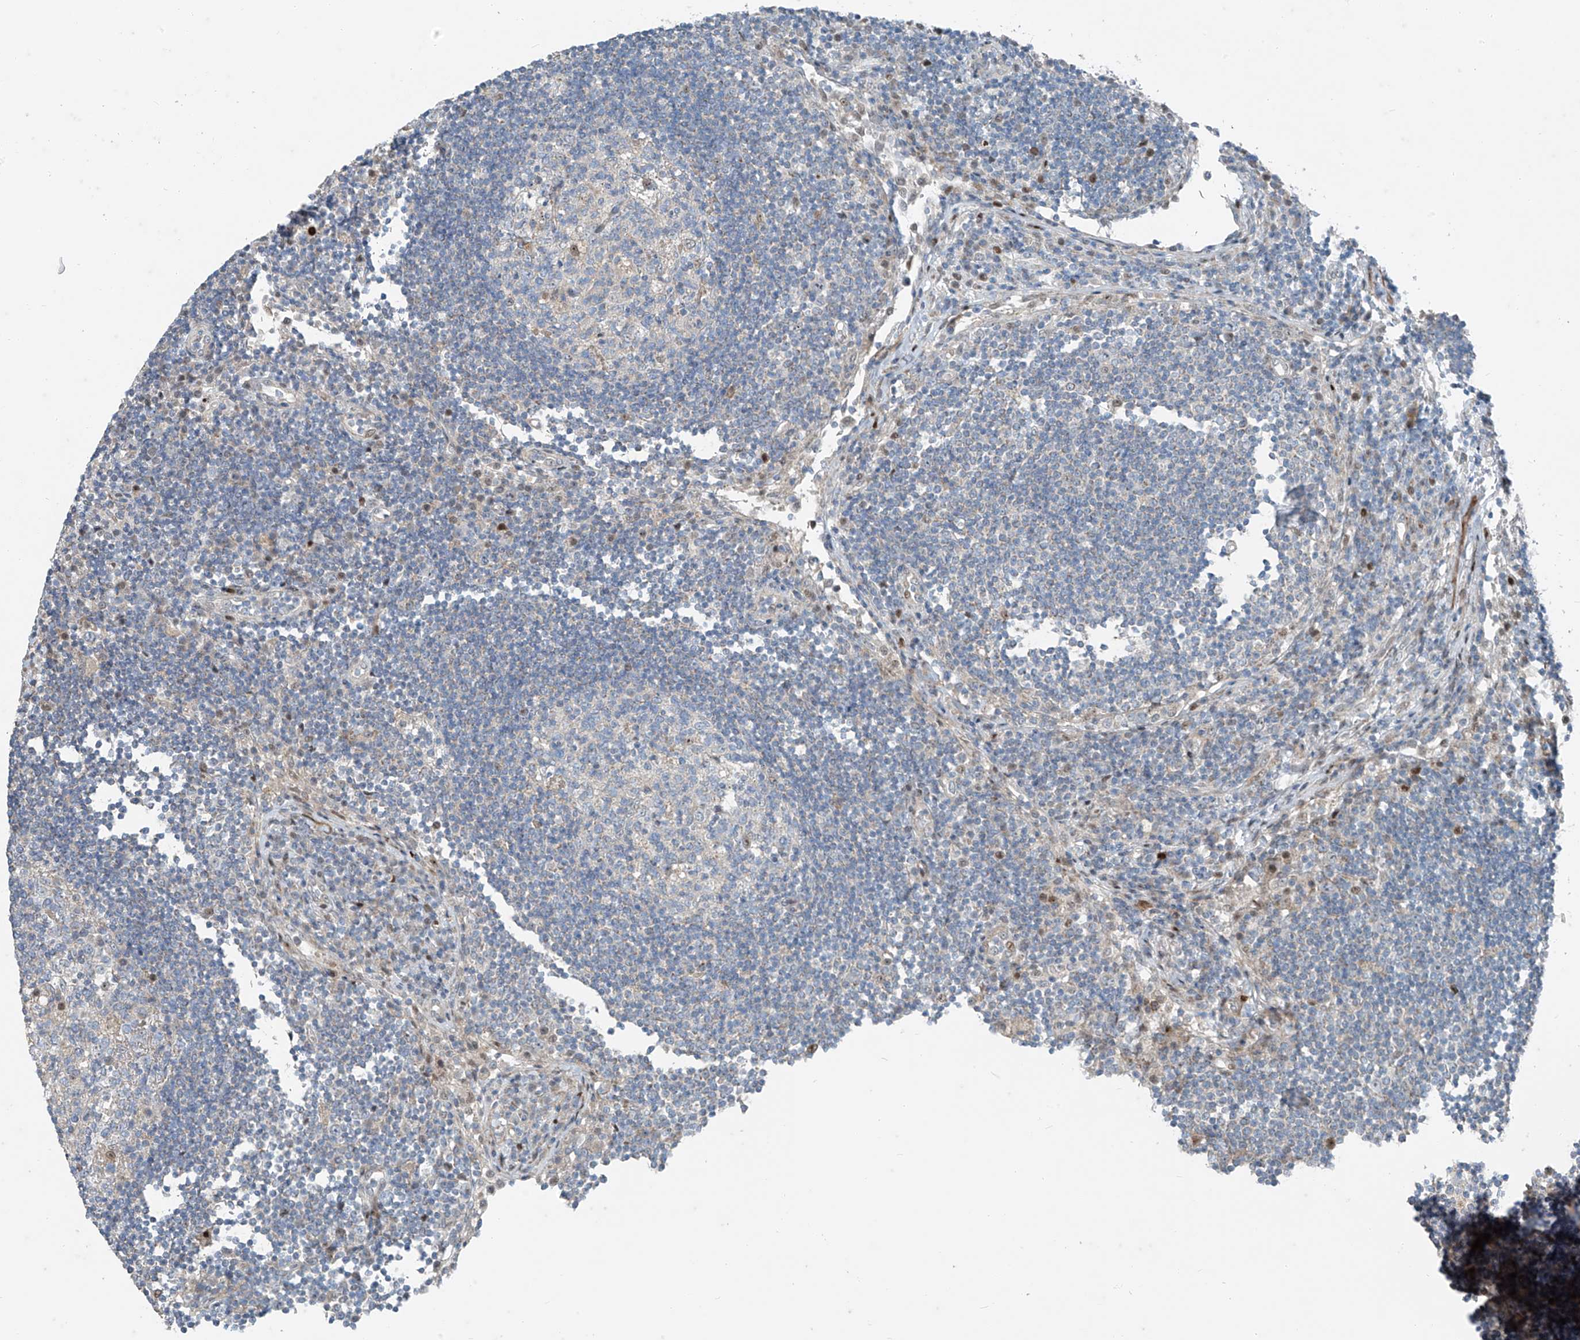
{"staining": {"intensity": "weak", "quantity": "<25%", "location": "nuclear"}, "tissue": "lymph node", "cell_type": "Germinal center cells", "image_type": "normal", "snomed": [{"axis": "morphology", "description": "Normal tissue, NOS"}, {"axis": "topography", "description": "Lymph node"}], "caption": "Immunohistochemistry (IHC) of unremarkable human lymph node exhibits no positivity in germinal center cells.", "gene": "PPCS", "patient": {"sex": "female", "age": 53}}